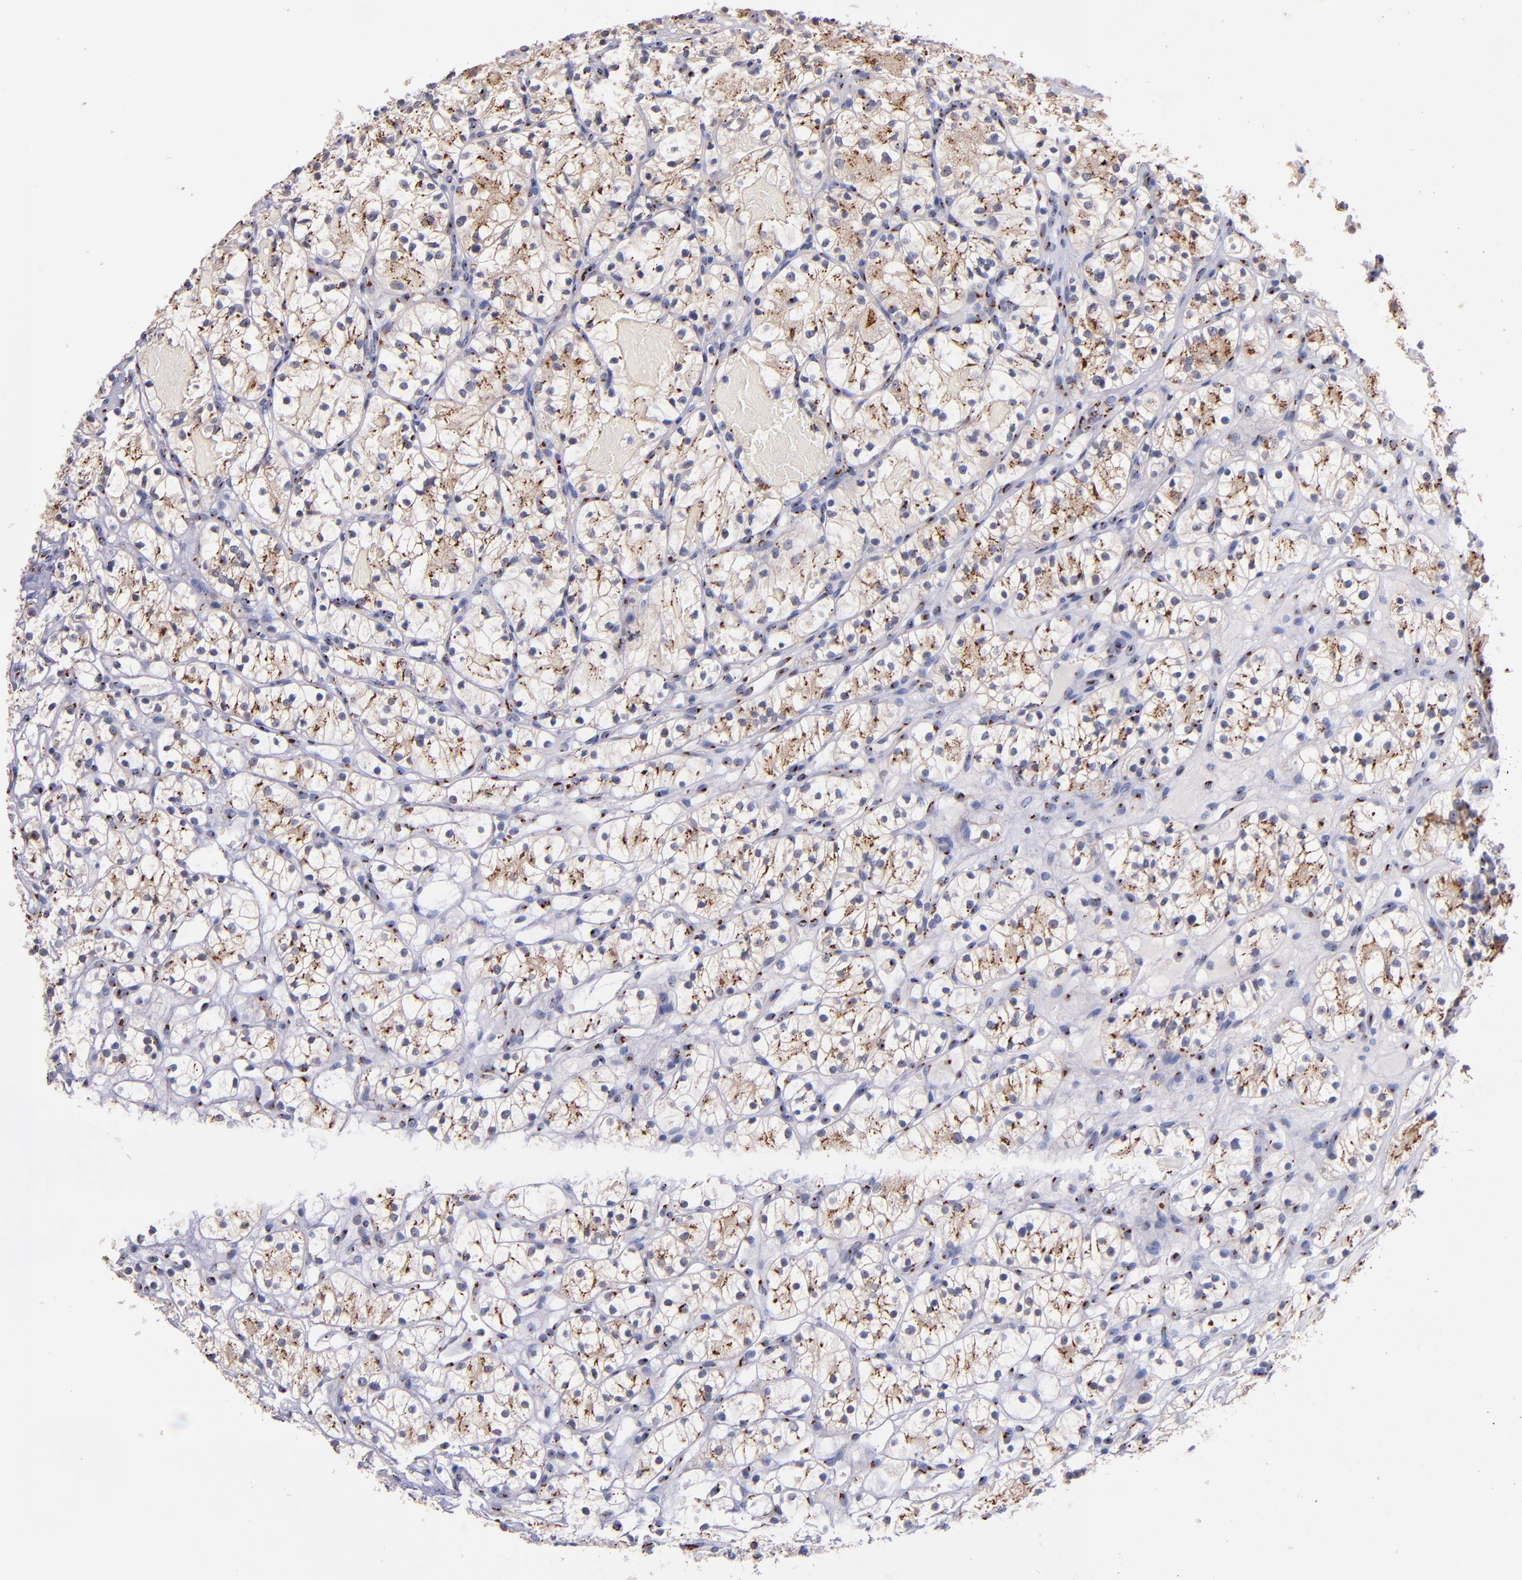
{"staining": {"intensity": "moderate", "quantity": "25%-75%", "location": "cytoplasmic/membranous"}, "tissue": "renal cancer", "cell_type": "Tumor cells", "image_type": "cancer", "snomed": [{"axis": "morphology", "description": "Adenocarcinoma, NOS"}, {"axis": "topography", "description": "Kidney"}], "caption": "Moderate cytoplasmic/membranous positivity for a protein is identified in approximately 25%-75% of tumor cells of adenocarcinoma (renal) using immunohistochemistry.", "gene": "GOLIM4", "patient": {"sex": "female", "age": 60}}